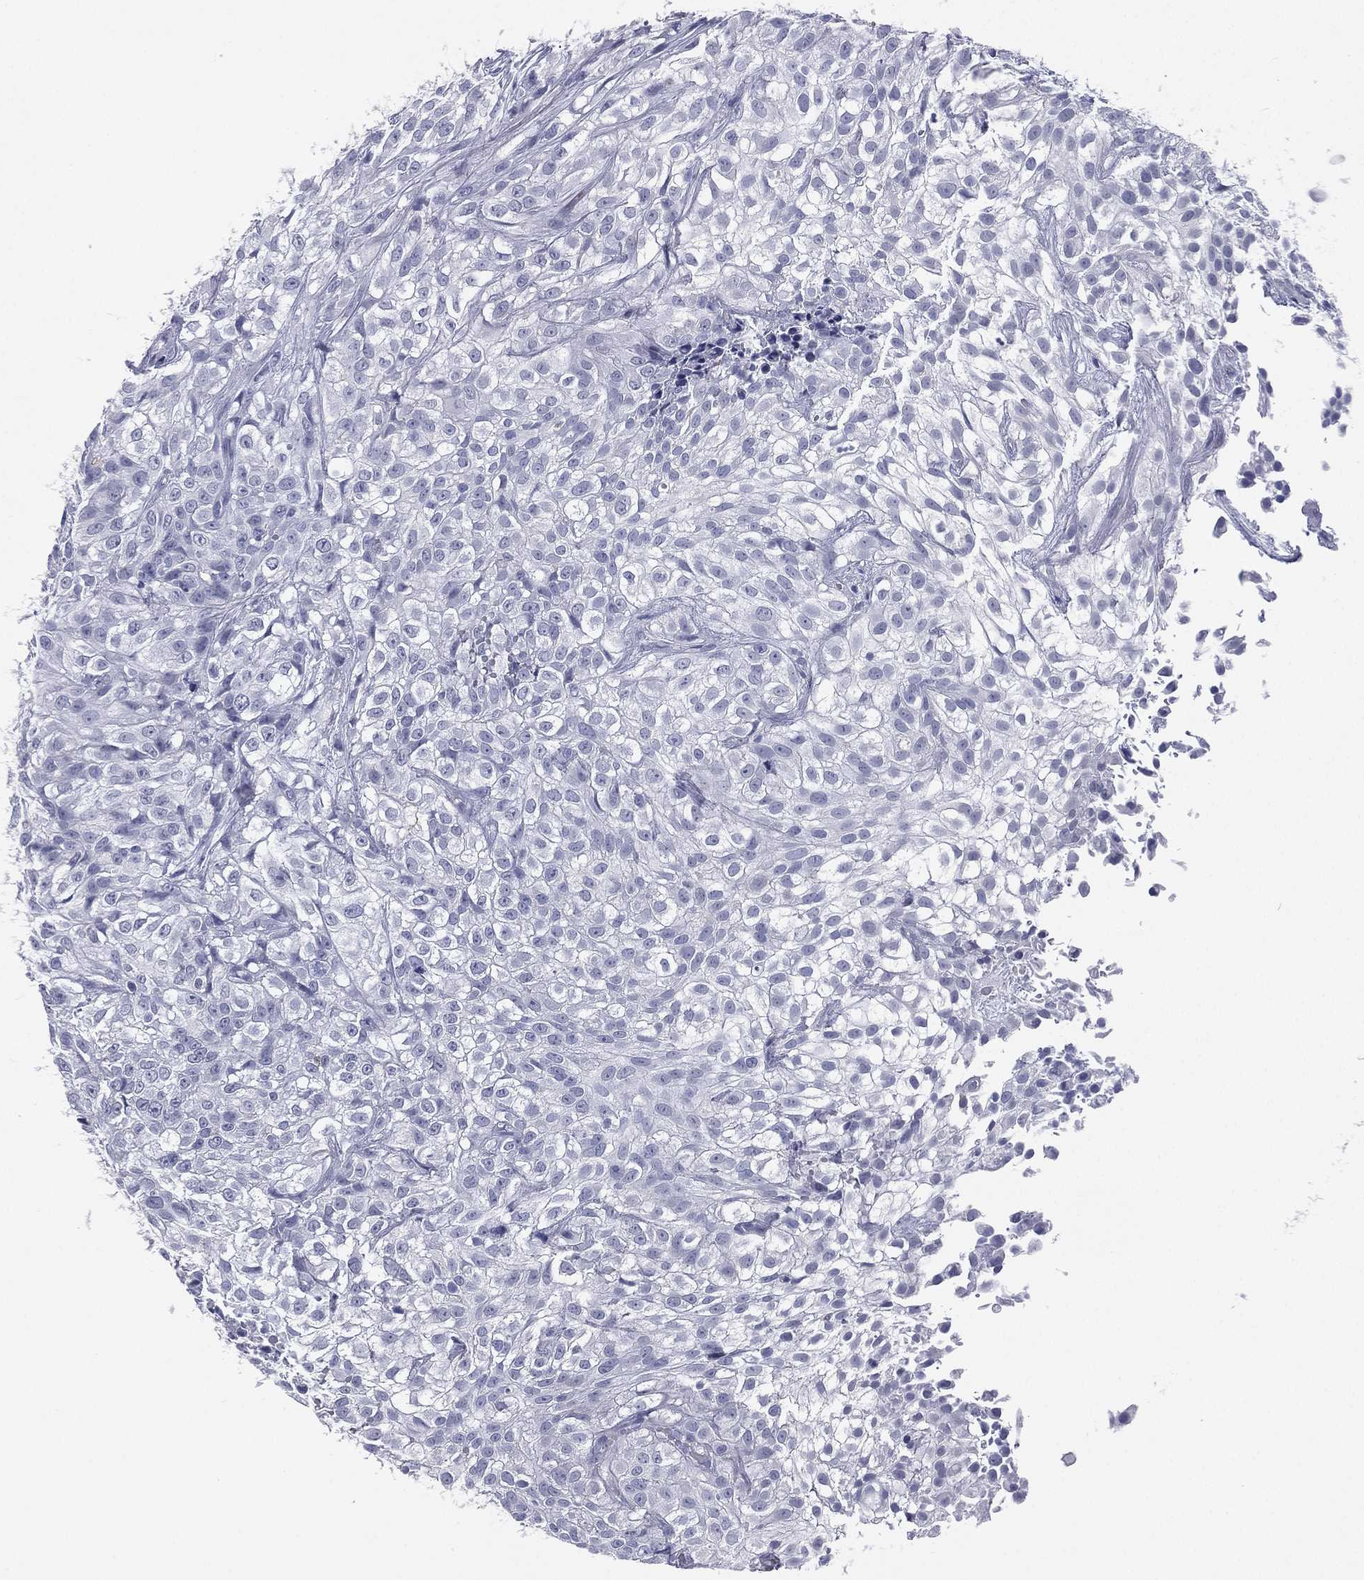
{"staining": {"intensity": "negative", "quantity": "none", "location": "none"}, "tissue": "urothelial cancer", "cell_type": "Tumor cells", "image_type": "cancer", "snomed": [{"axis": "morphology", "description": "Urothelial carcinoma, High grade"}, {"axis": "topography", "description": "Urinary bladder"}], "caption": "IHC micrograph of urothelial cancer stained for a protein (brown), which reveals no staining in tumor cells. (Brightfield microscopy of DAB (3,3'-diaminobenzidine) IHC at high magnification).", "gene": "HLA-DOA", "patient": {"sex": "male", "age": 56}}